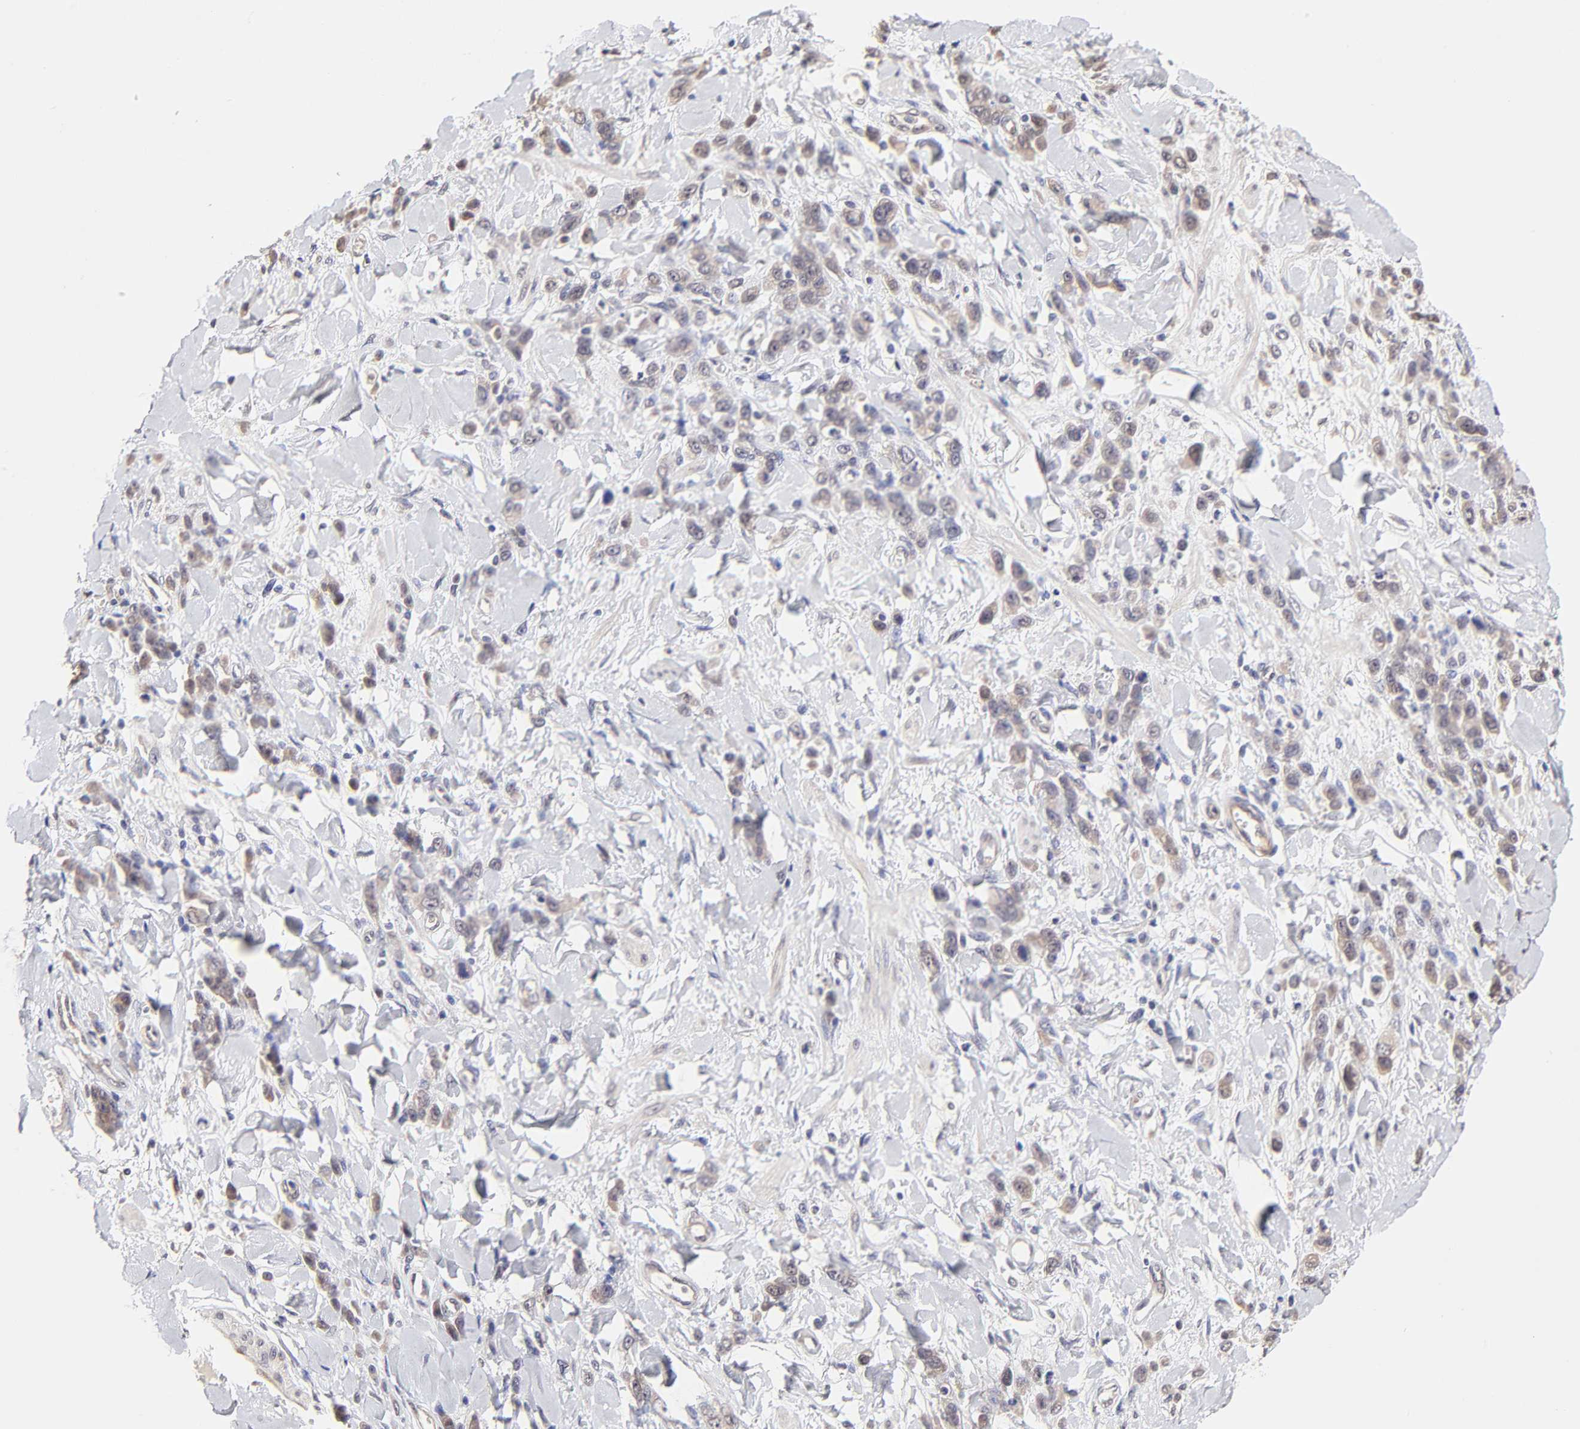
{"staining": {"intensity": "weak", "quantity": ">75%", "location": "cytoplasmic/membranous"}, "tissue": "stomach cancer", "cell_type": "Tumor cells", "image_type": "cancer", "snomed": [{"axis": "morphology", "description": "Normal tissue, NOS"}, {"axis": "morphology", "description": "Adenocarcinoma, NOS"}, {"axis": "topography", "description": "Stomach"}], "caption": "High-power microscopy captured an immunohistochemistry (IHC) micrograph of stomach cancer (adenocarcinoma), revealing weak cytoplasmic/membranous staining in about >75% of tumor cells.", "gene": "ZNF10", "patient": {"sex": "male", "age": 82}}